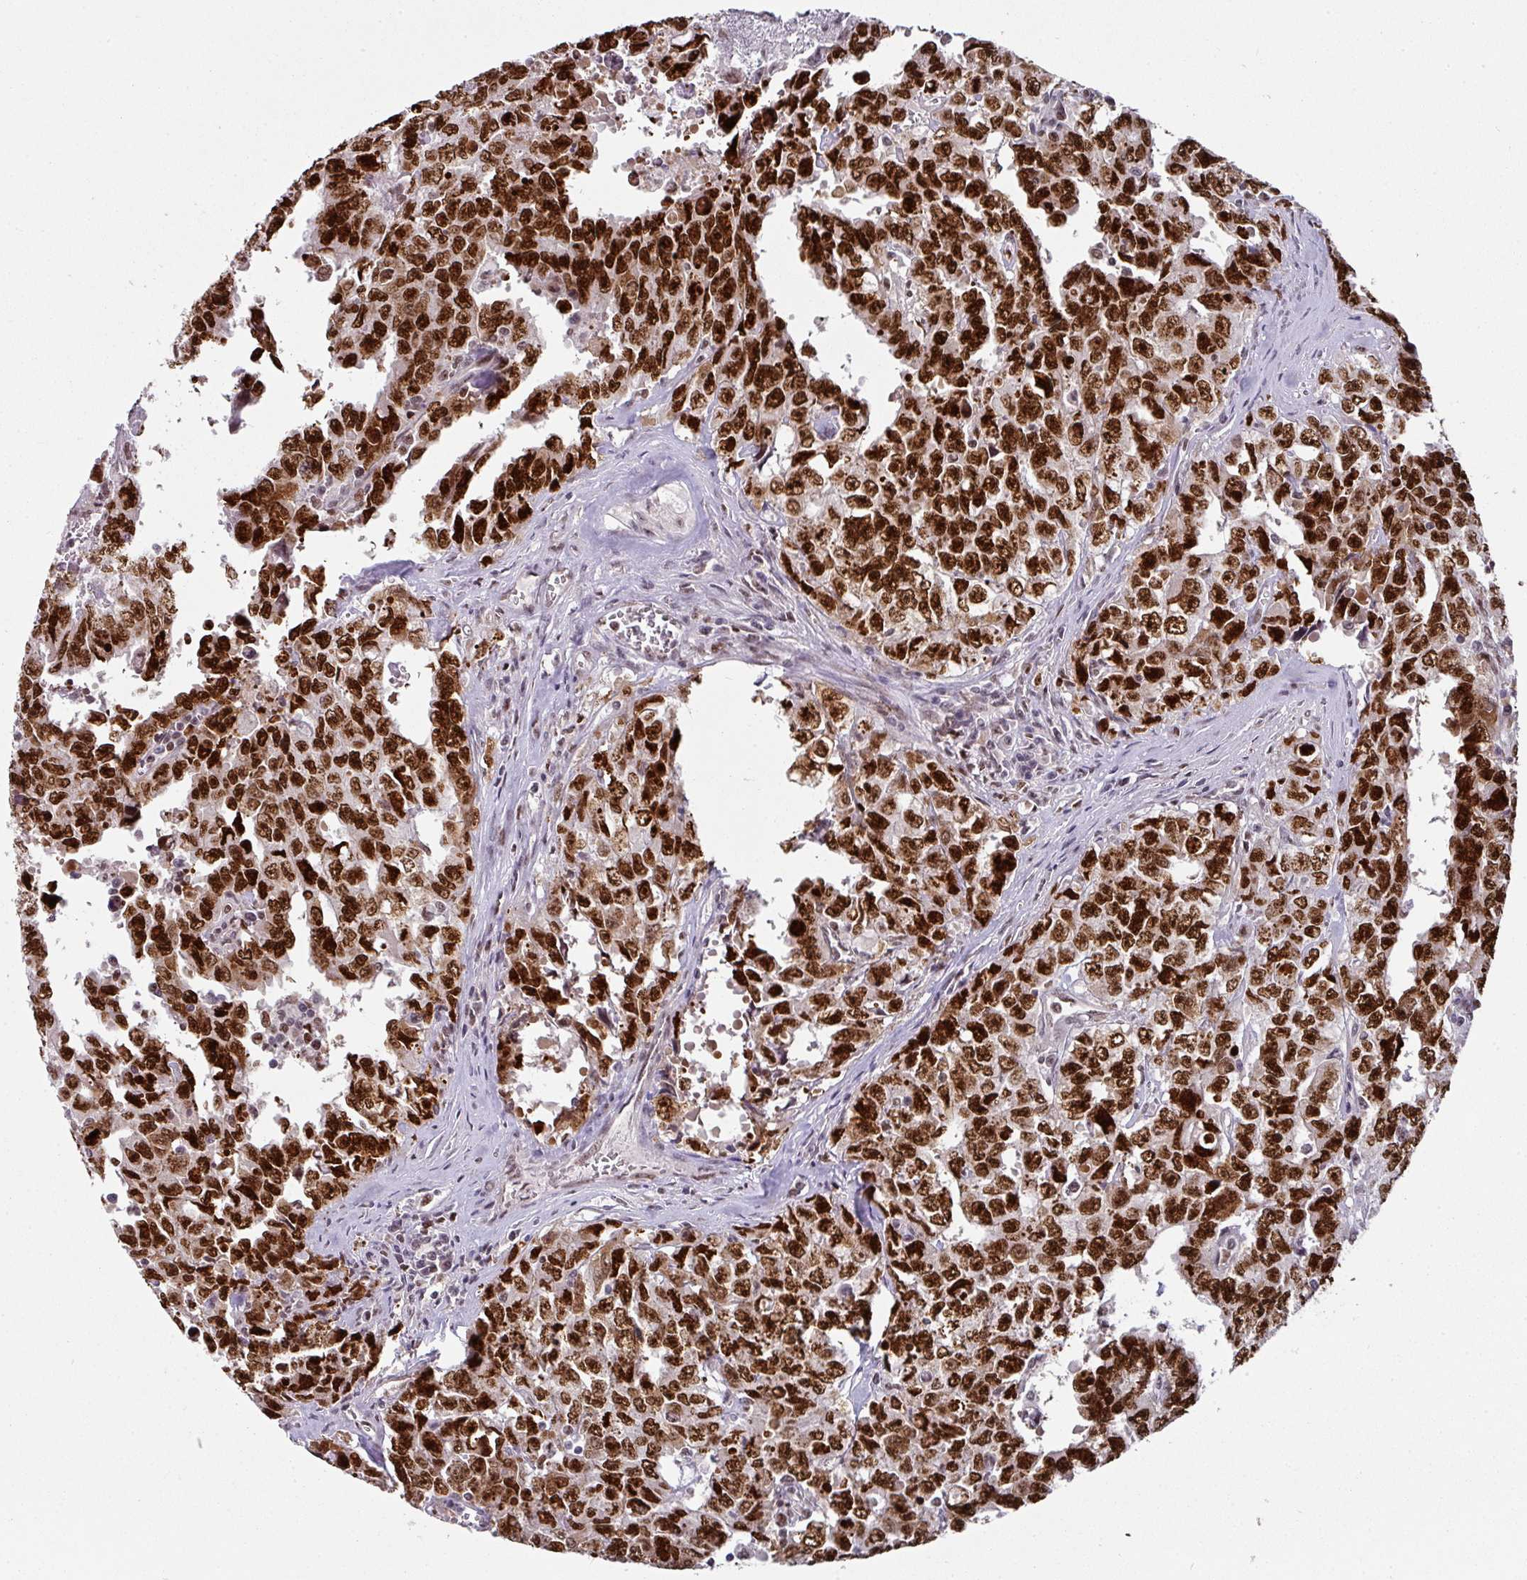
{"staining": {"intensity": "strong", "quantity": ">75%", "location": "nuclear"}, "tissue": "testis cancer", "cell_type": "Tumor cells", "image_type": "cancer", "snomed": [{"axis": "morphology", "description": "Carcinoma, Embryonal, NOS"}, {"axis": "topography", "description": "Testis"}], "caption": "Strong nuclear expression for a protein is present in about >75% of tumor cells of embryonal carcinoma (testis) using immunohistochemistry.", "gene": "RAD50", "patient": {"sex": "male", "age": 24}}